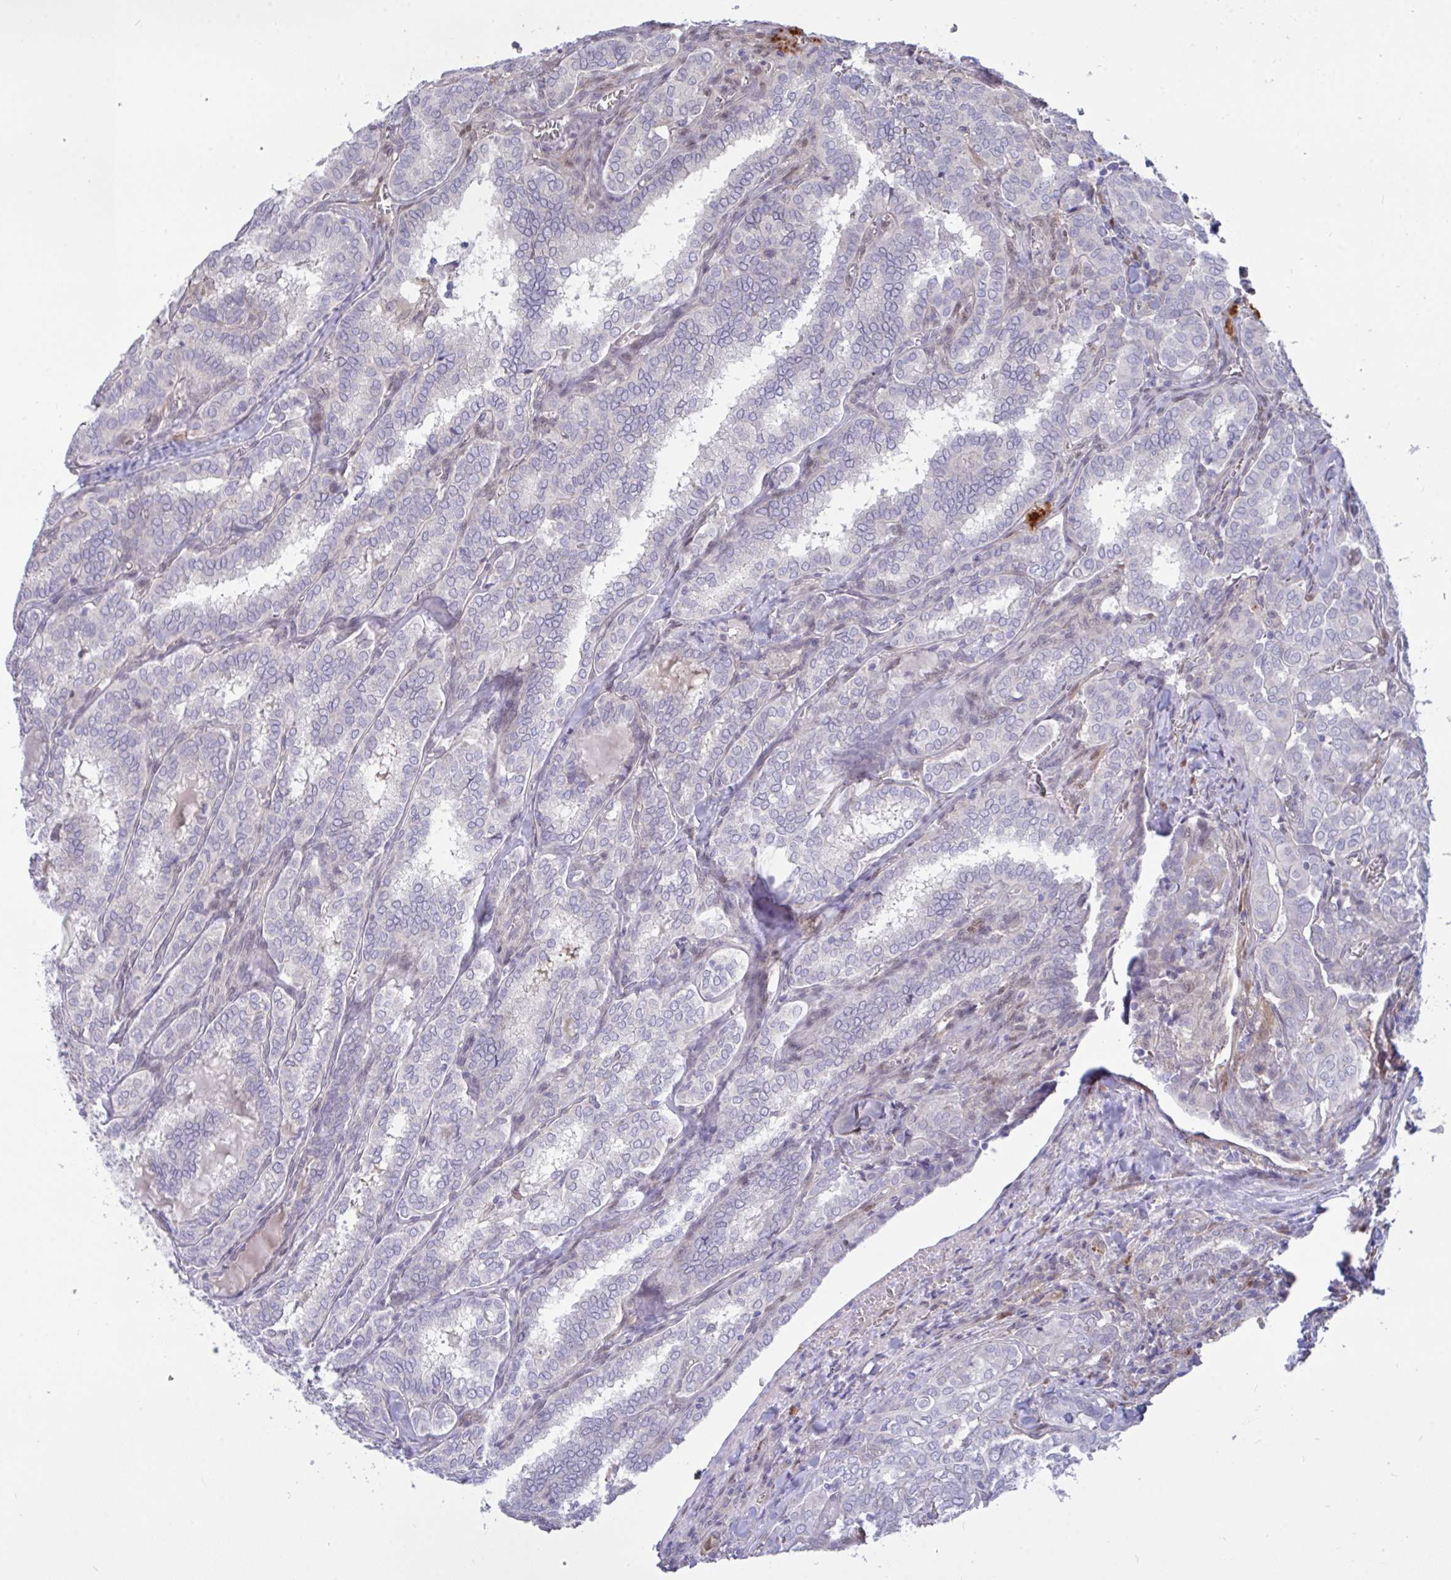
{"staining": {"intensity": "negative", "quantity": "none", "location": "none"}, "tissue": "thyroid cancer", "cell_type": "Tumor cells", "image_type": "cancer", "snomed": [{"axis": "morphology", "description": "Papillary adenocarcinoma, NOS"}, {"axis": "topography", "description": "Thyroid gland"}], "caption": "Thyroid cancer (papillary adenocarcinoma) was stained to show a protein in brown. There is no significant expression in tumor cells.", "gene": "L3HYPDH", "patient": {"sex": "female", "age": 30}}